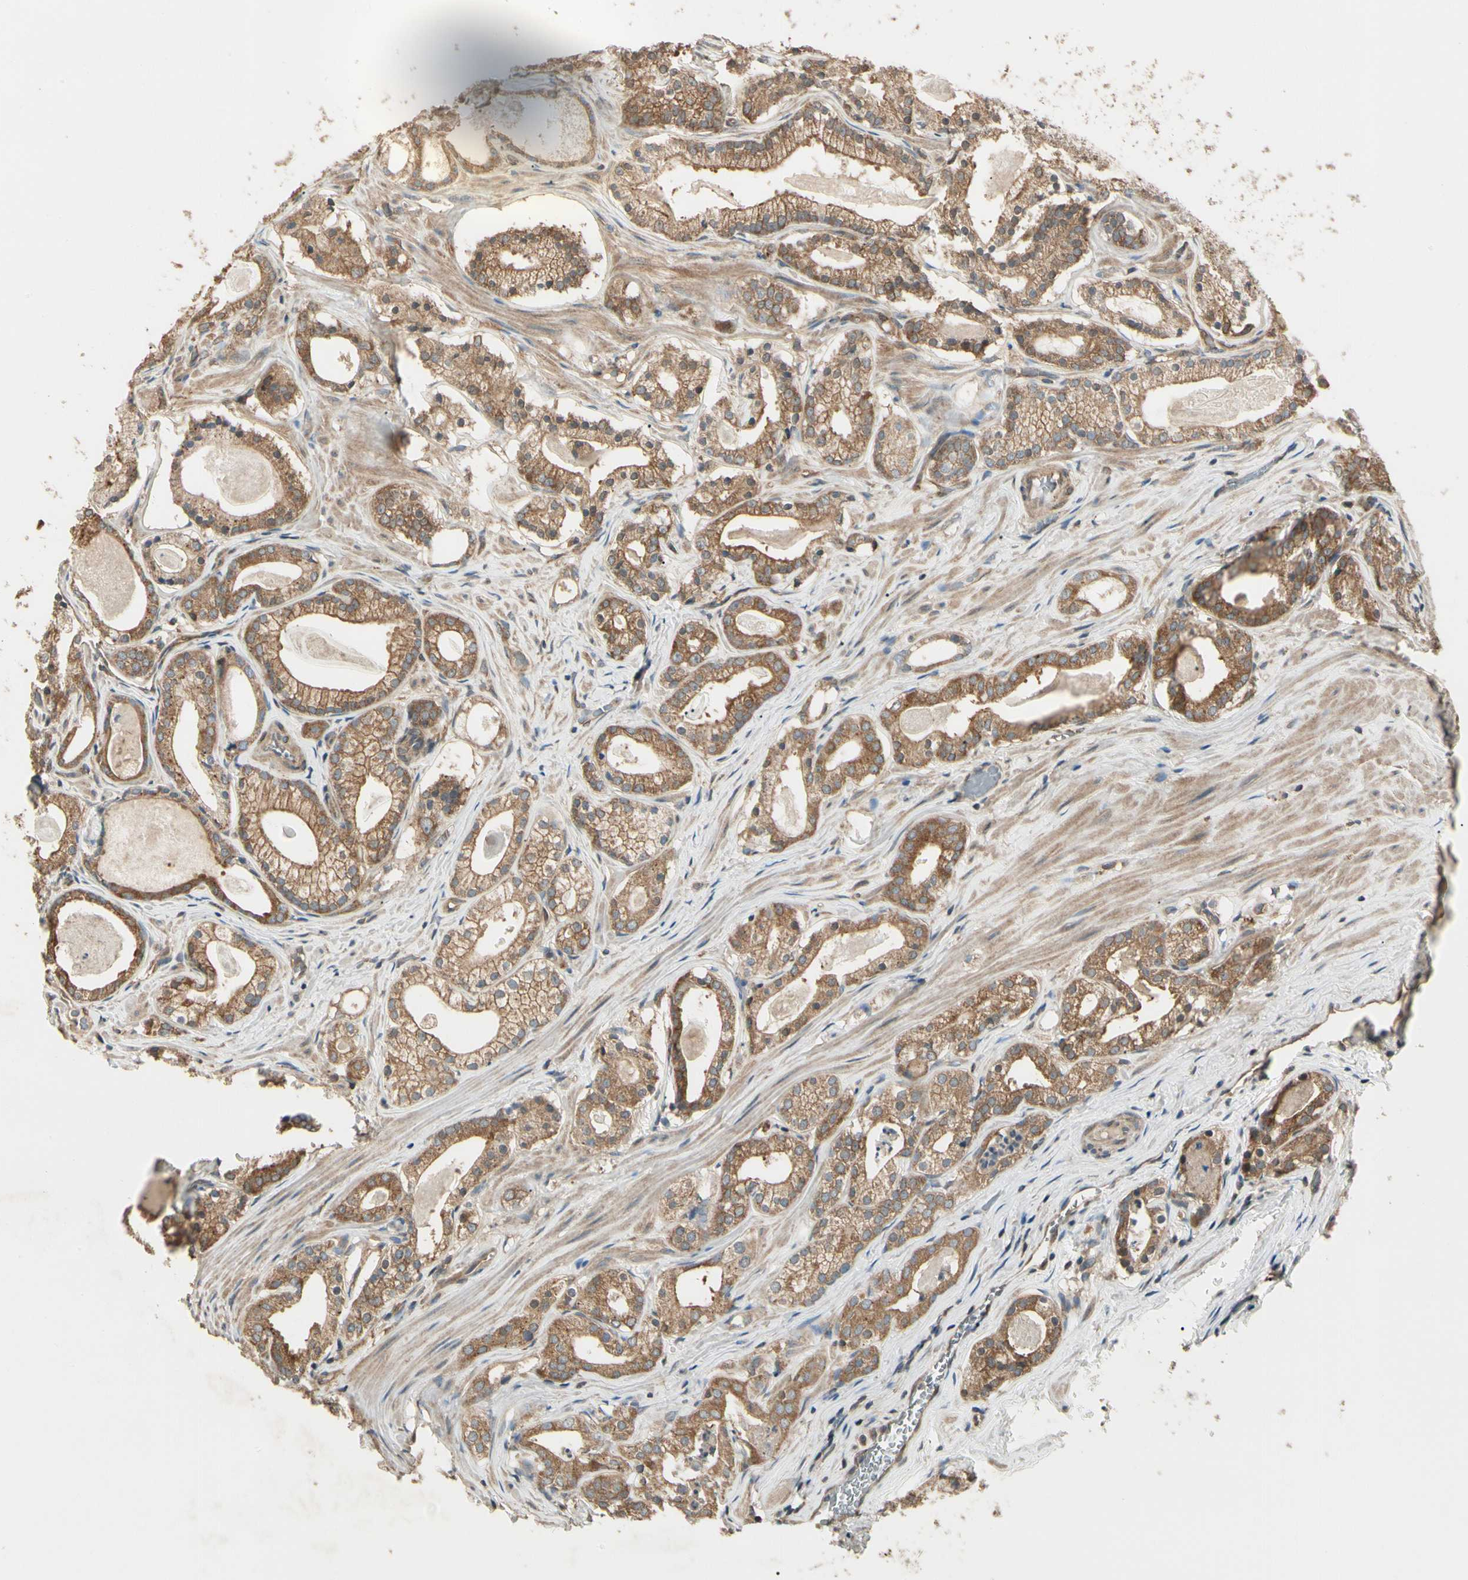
{"staining": {"intensity": "moderate", "quantity": ">75%", "location": "cytoplasmic/membranous"}, "tissue": "prostate cancer", "cell_type": "Tumor cells", "image_type": "cancer", "snomed": [{"axis": "morphology", "description": "Adenocarcinoma, Low grade"}, {"axis": "topography", "description": "Prostate"}], "caption": "A medium amount of moderate cytoplasmic/membranous staining is seen in approximately >75% of tumor cells in prostate cancer (low-grade adenocarcinoma) tissue.", "gene": "CCT7", "patient": {"sex": "male", "age": 59}}